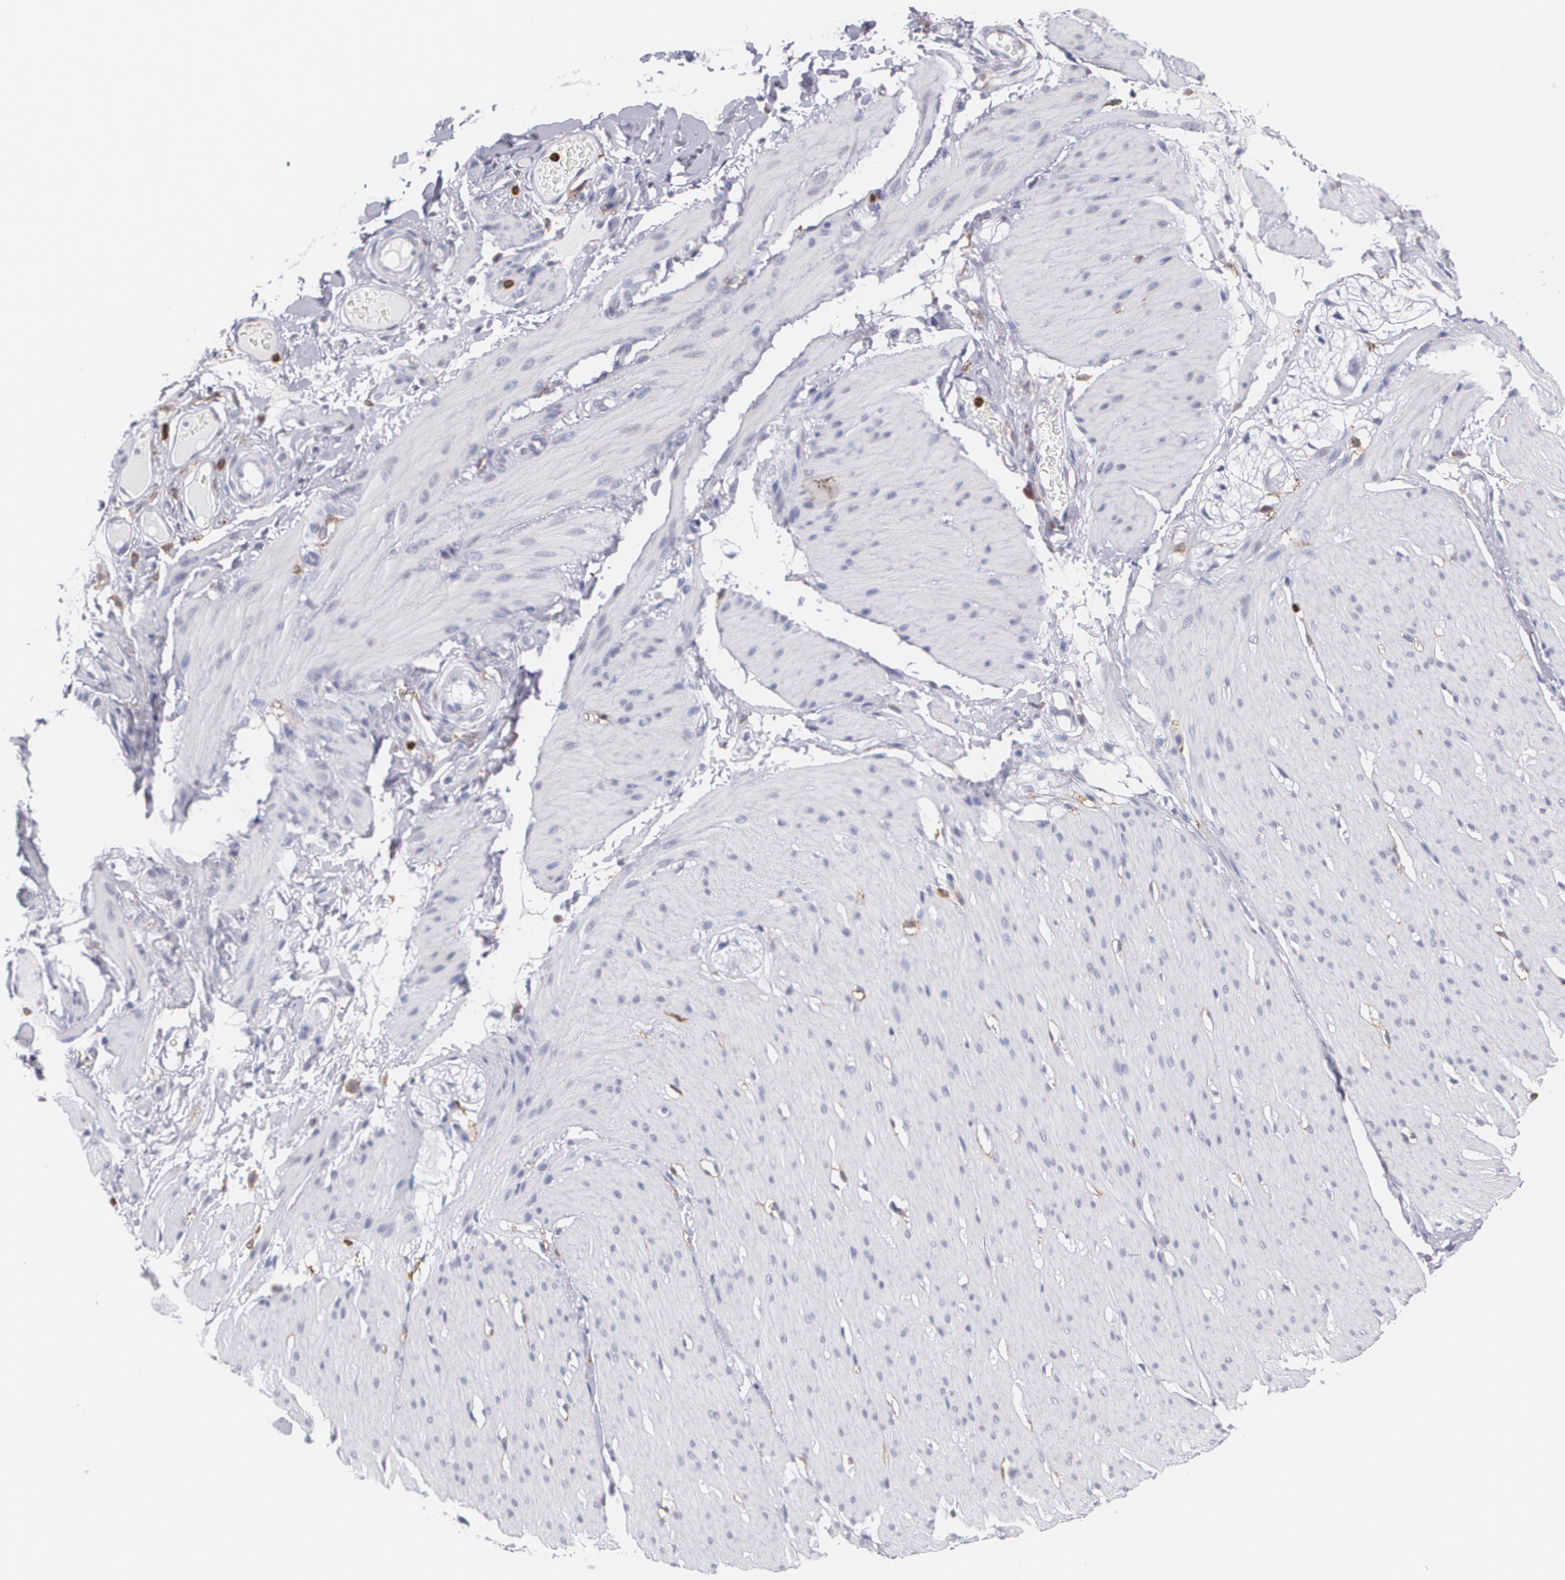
{"staining": {"intensity": "negative", "quantity": "none", "location": "none"}, "tissue": "smooth muscle", "cell_type": "Smooth muscle cells", "image_type": "normal", "snomed": [{"axis": "morphology", "description": "Normal tissue, NOS"}, {"axis": "topography", "description": "Smooth muscle"}, {"axis": "topography", "description": "Colon"}], "caption": "DAB immunohistochemical staining of normal human smooth muscle exhibits no significant staining in smooth muscle cells.", "gene": "PTPRC", "patient": {"sex": "male", "age": 67}}